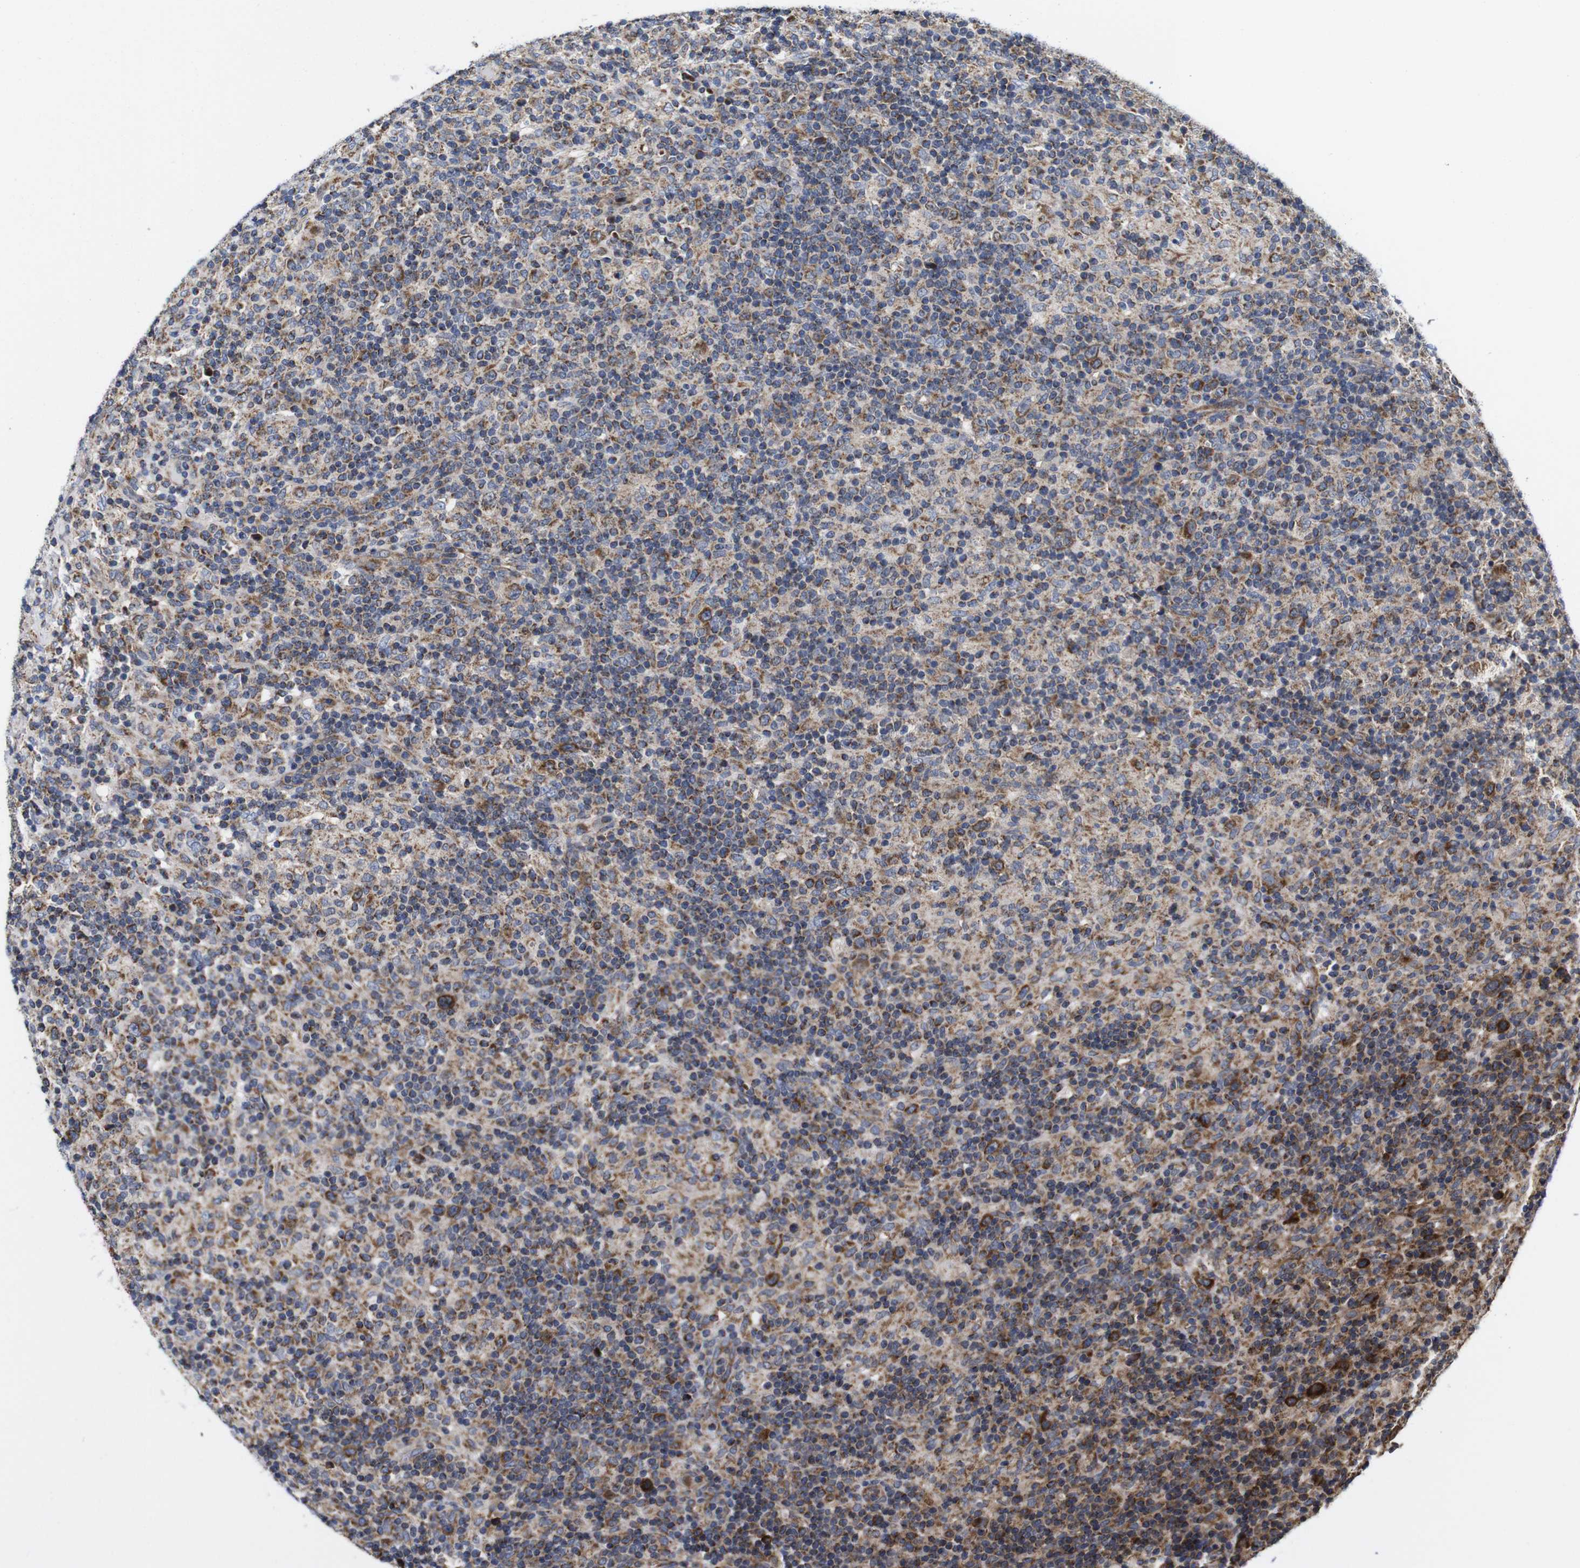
{"staining": {"intensity": "strong", "quantity": ">75%", "location": "cytoplasmic/membranous"}, "tissue": "lymphoma", "cell_type": "Tumor cells", "image_type": "cancer", "snomed": [{"axis": "morphology", "description": "Hodgkin's disease, NOS"}, {"axis": "topography", "description": "Lymph node"}], "caption": "Protein staining of lymphoma tissue shows strong cytoplasmic/membranous positivity in approximately >75% of tumor cells.", "gene": "C17orf80", "patient": {"sex": "male", "age": 70}}